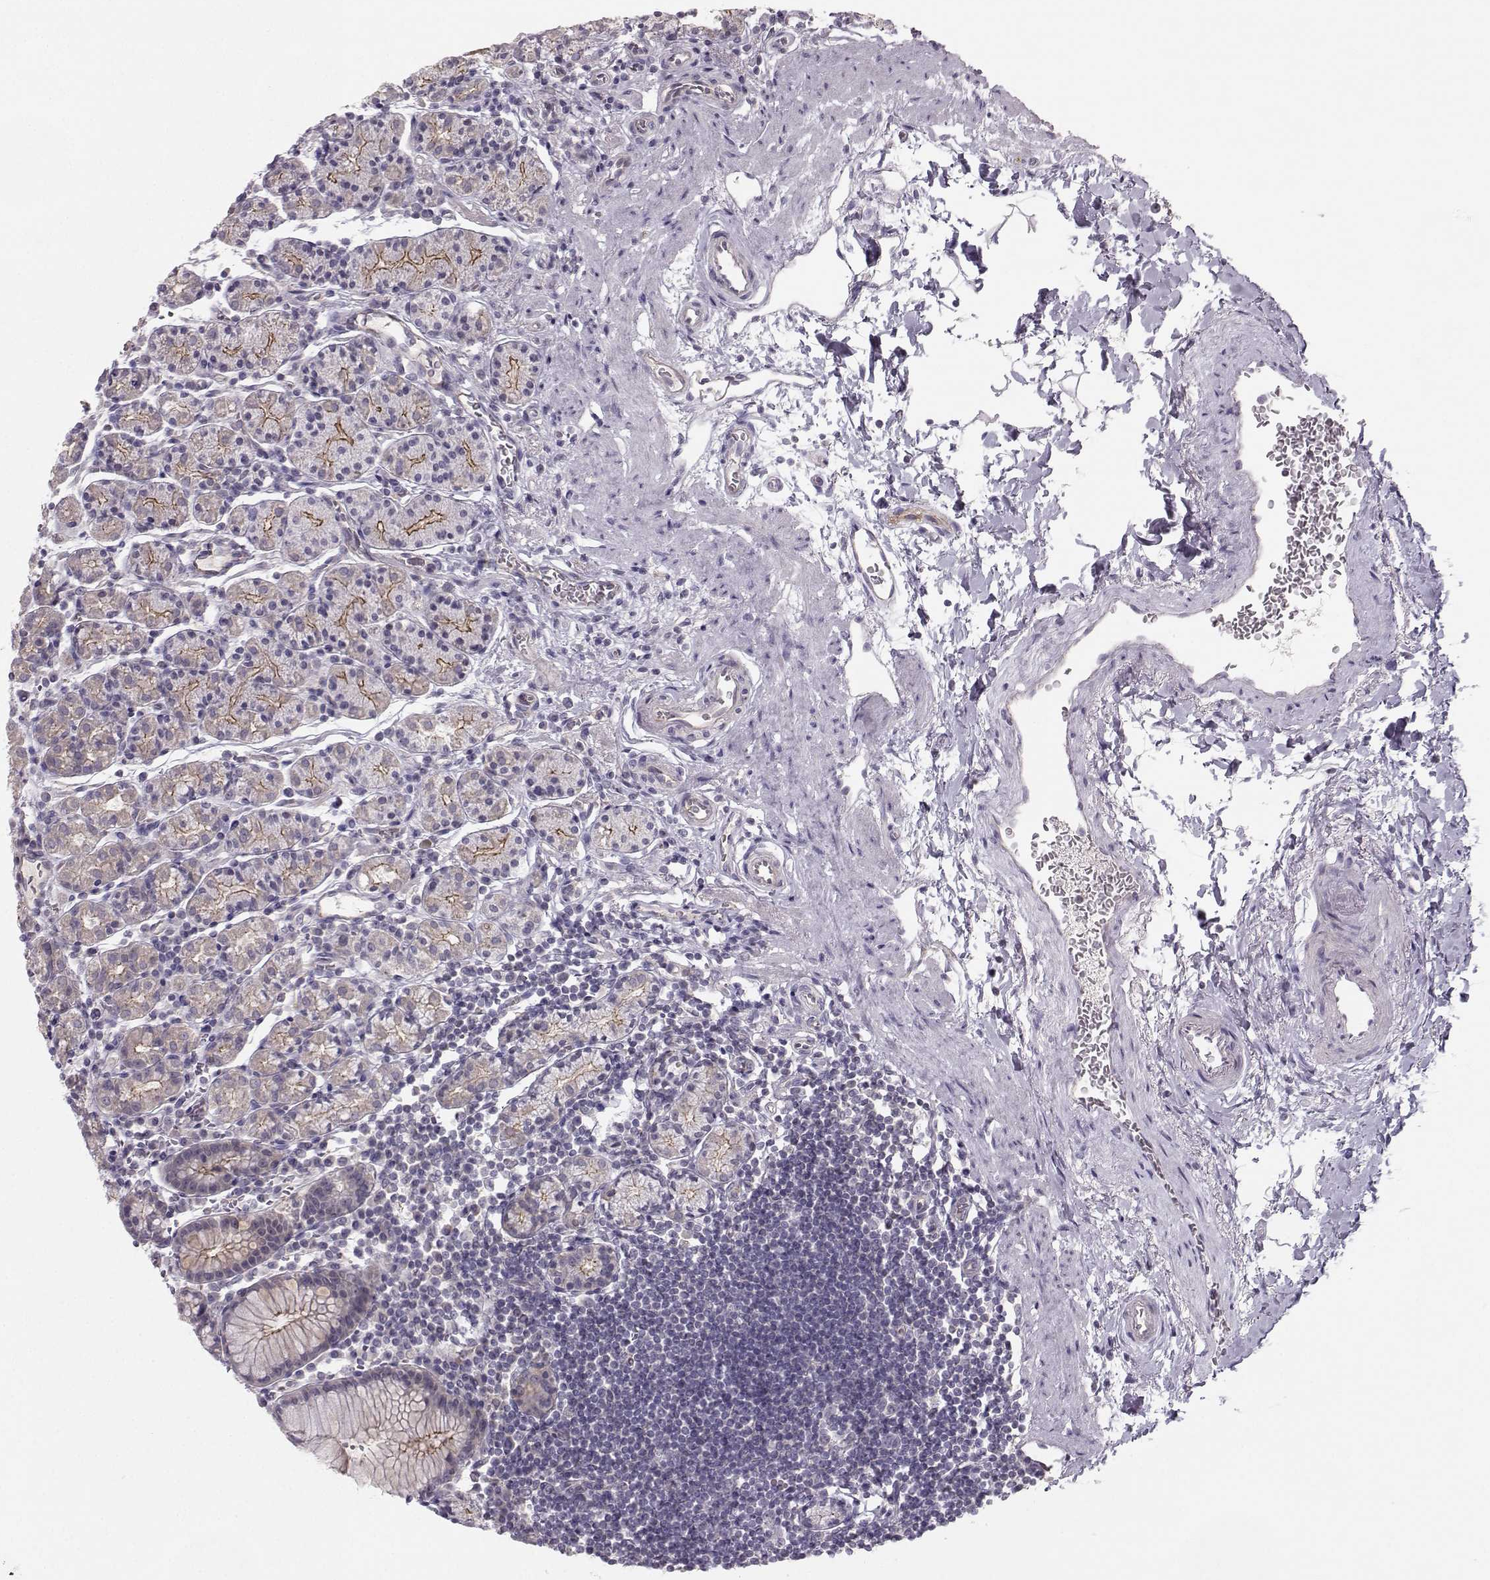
{"staining": {"intensity": "moderate", "quantity": "<25%", "location": "cytoplasmic/membranous"}, "tissue": "stomach", "cell_type": "Glandular cells", "image_type": "normal", "snomed": [{"axis": "morphology", "description": "Normal tissue, NOS"}, {"axis": "topography", "description": "Stomach, upper"}, {"axis": "topography", "description": "Stomach"}], "caption": "Immunohistochemistry (IHC) (DAB (3,3'-diaminobenzidine)) staining of unremarkable human stomach exhibits moderate cytoplasmic/membranous protein expression in approximately <25% of glandular cells.", "gene": "MAST1", "patient": {"sex": "male", "age": 62}}